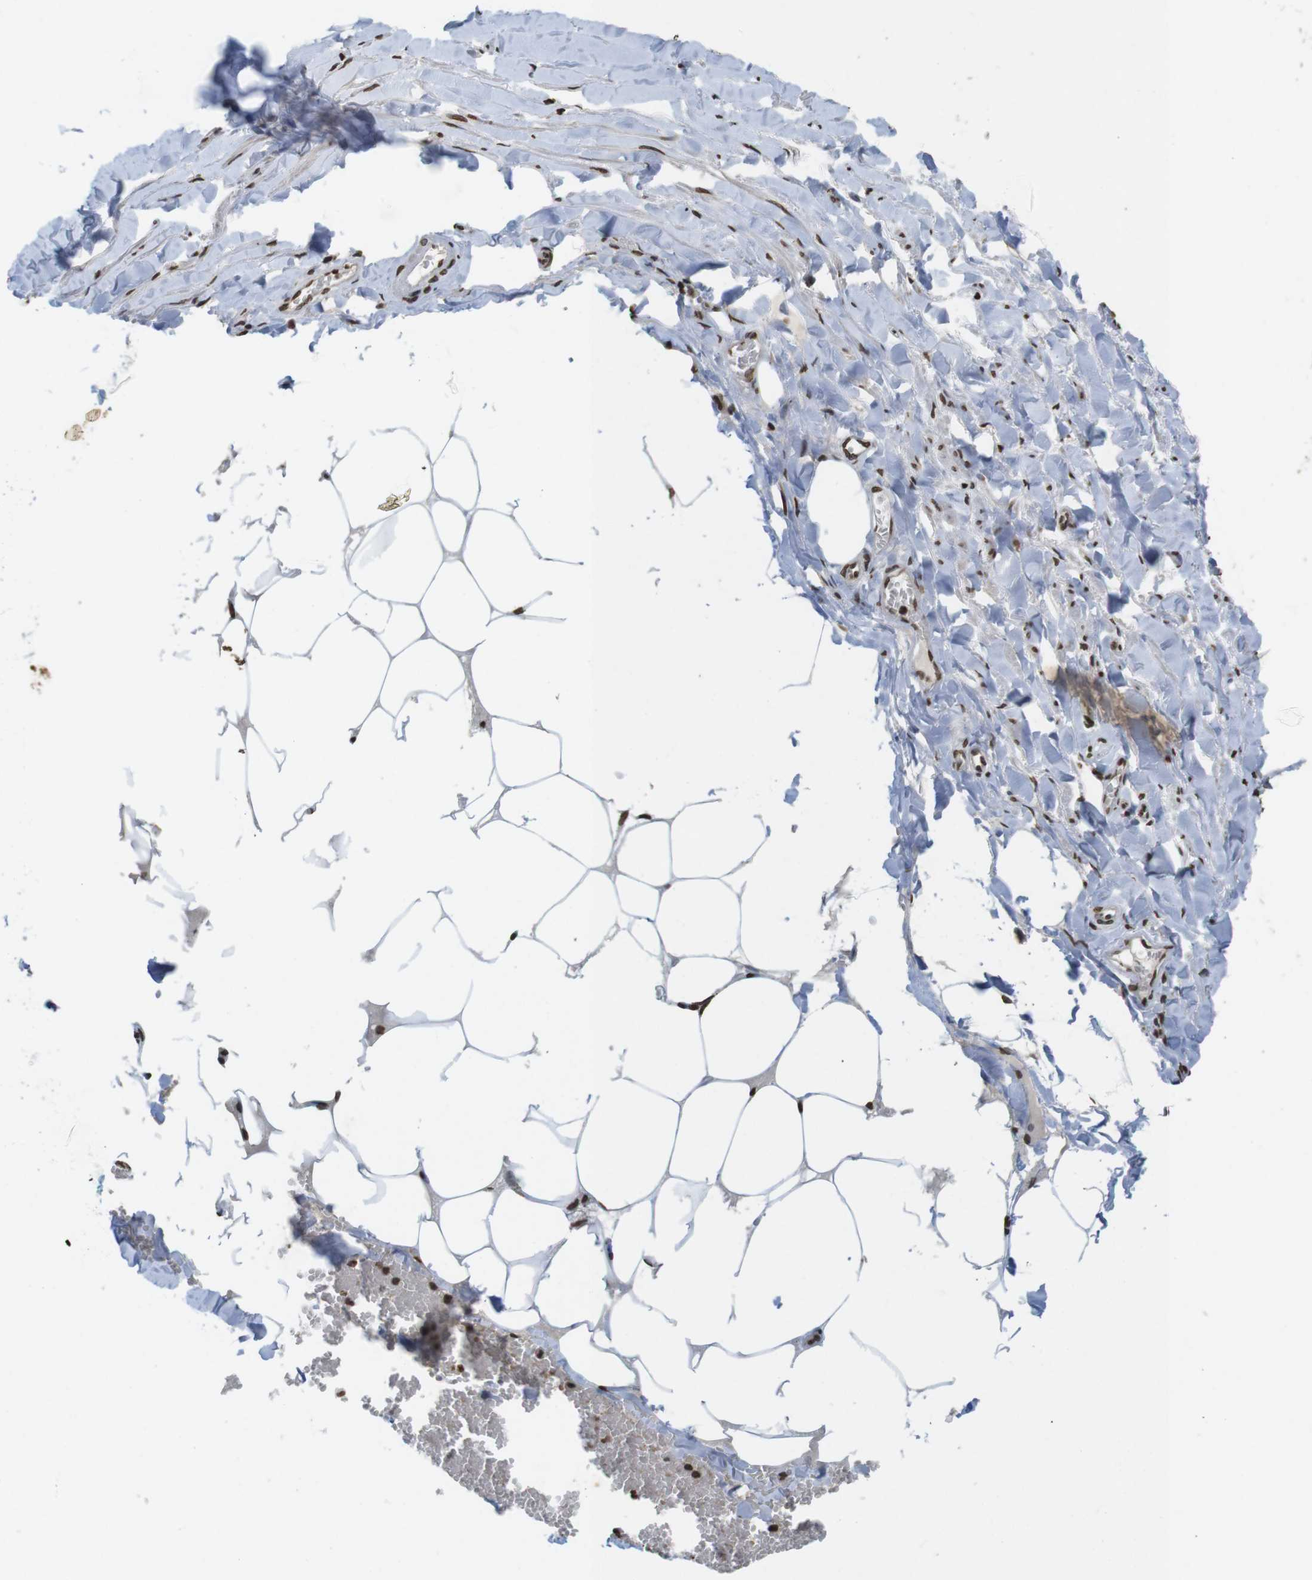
{"staining": {"intensity": "strong", "quantity": ">75%", "location": "nuclear"}, "tissue": "adipose tissue", "cell_type": "Adipocytes", "image_type": "normal", "snomed": [{"axis": "morphology", "description": "Normal tissue, NOS"}, {"axis": "topography", "description": "Adipose tissue"}, {"axis": "topography", "description": "Peripheral nerve tissue"}], "caption": "Normal adipose tissue was stained to show a protein in brown. There is high levels of strong nuclear staining in about >75% of adipocytes. The staining was performed using DAB to visualize the protein expression in brown, while the nuclei were stained in blue with hematoxylin (Magnification: 20x).", "gene": "FOXA3", "patient": {"sex": "male", "age": 52}}